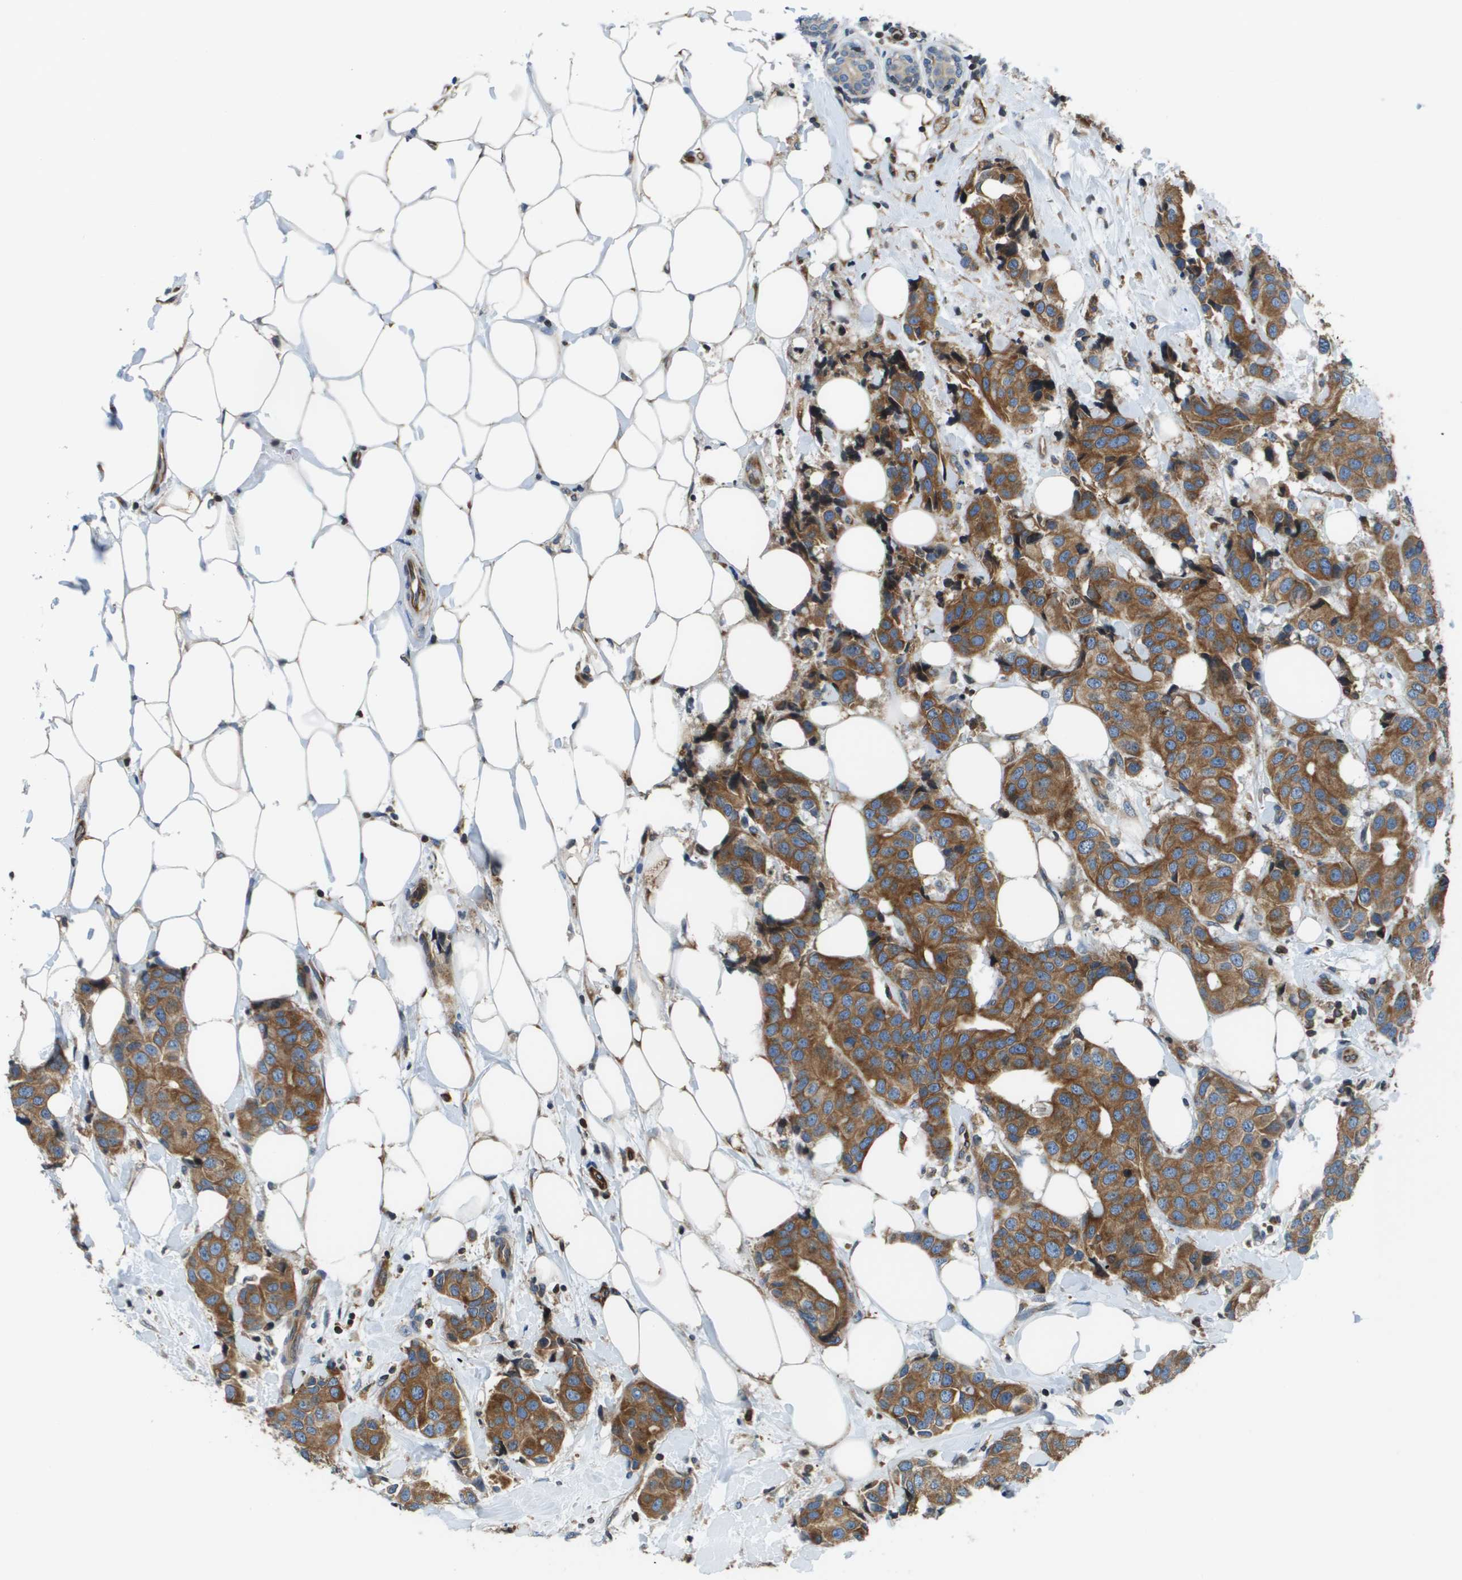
{"staining": {"intensity": "moderate", "quantity": ">75%", "location": "cytoplasmic/membranous"}, "tissue": "breast cancer", "cell_type": "Tumor cells", "image_type": "cancer", "snomed": [{"axis": "morphology", "description": "Normal tissue, NOS"}, {"axis": "morphology", "description": "Duct carcinoma"}, {"axis": "topography", "description": "Breast"}], "caption": "Immunohistochemistry (IHC) micrograph of neoplastic tissue: human invasive ductal carcinoma (breast) stained using immunohistochemistry (IHC) displays medium levels of moderate protein expression localized specifically in the cytoplasmic/membranous of tumor cells, appearing as a cytoplasmic/membranous brown color.", "gene": "ESYT1", "patient": {"sex": "female", "age": 39}}